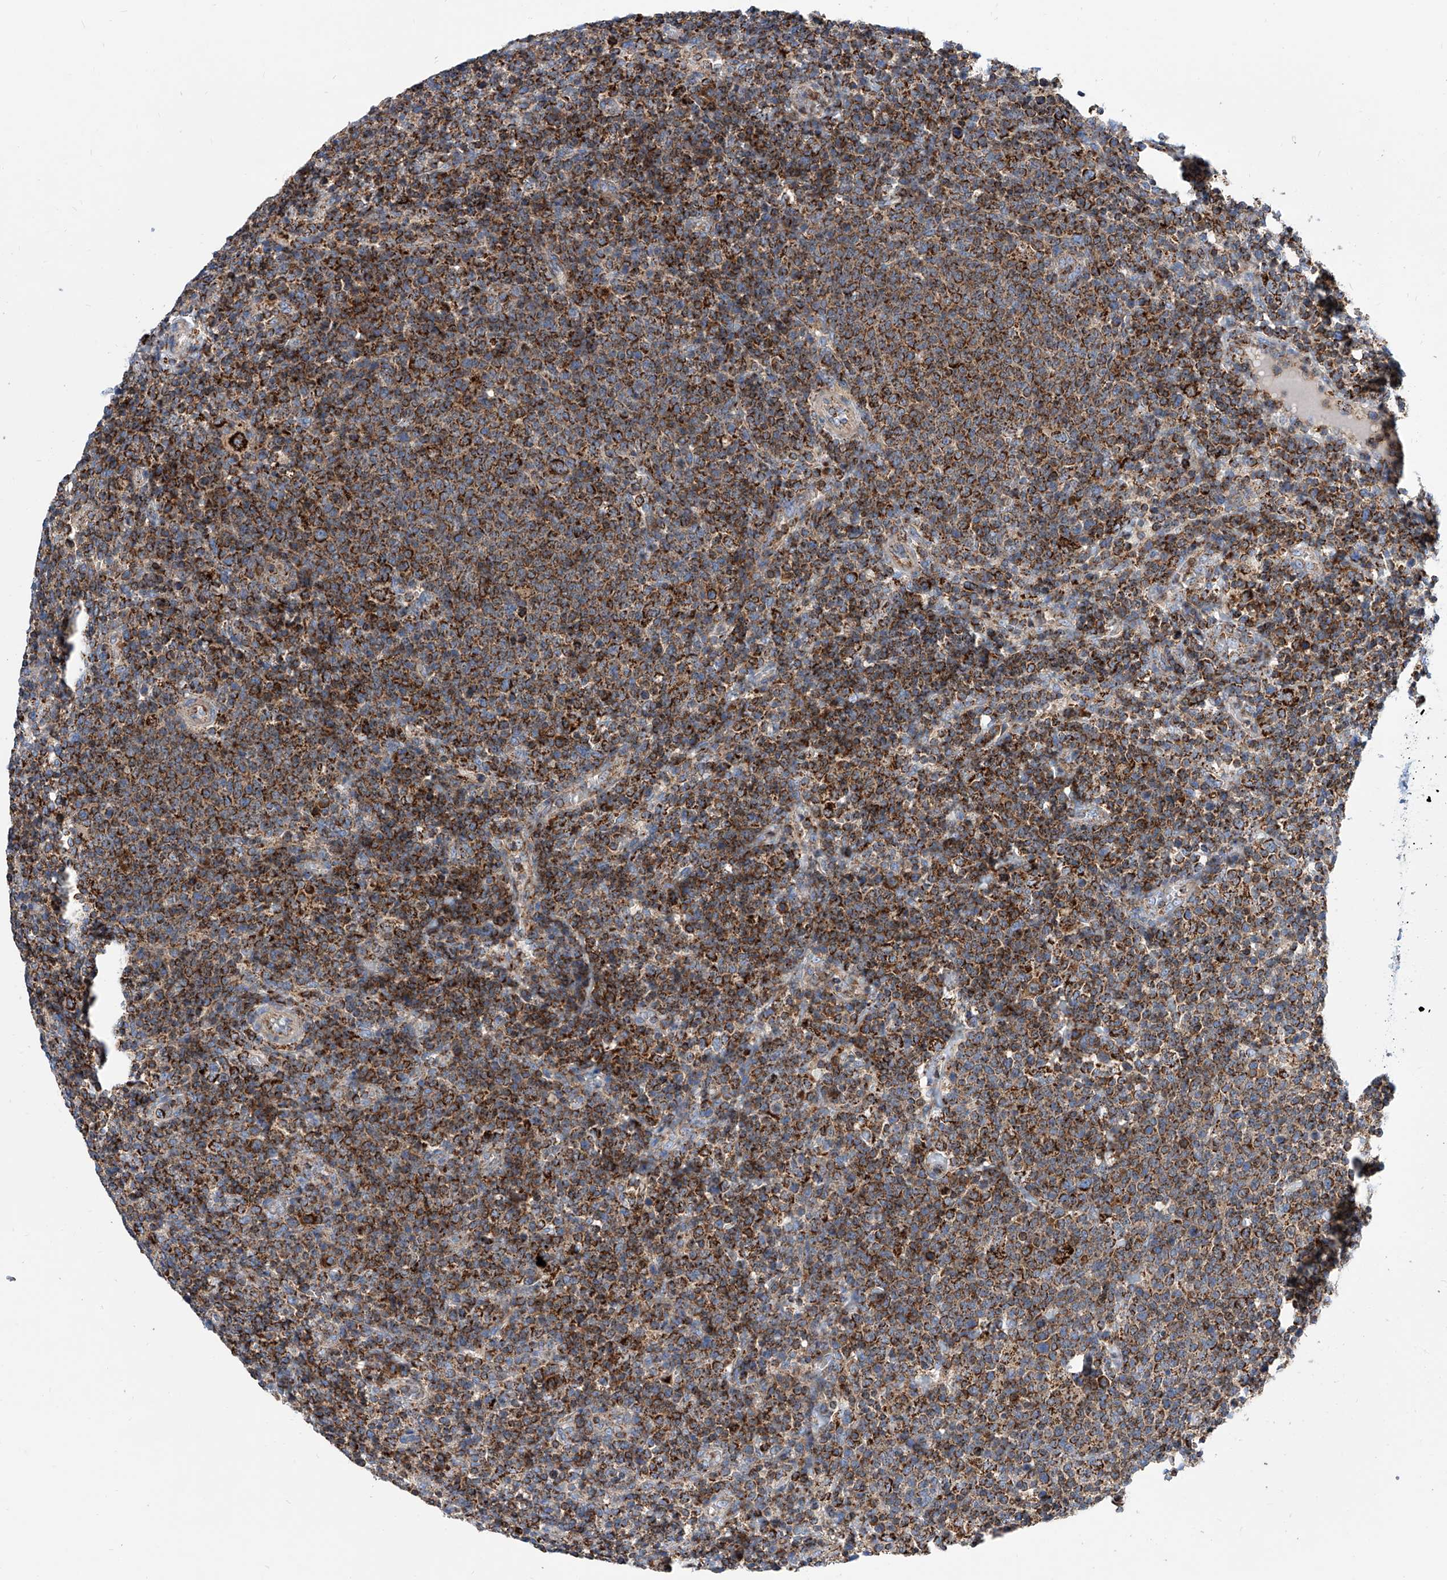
{"staining": {"intensity": "strong", "quantity": ">75%", "location": "cytoplasmic/membranous"}, "tissue": "lymphoma", "cell_type": "Tumor cells", "image_type": "cancer", "snomed": [{"axis": "morphology", "description": "Malignant lymphoma, non-Hodgkin's type, High grade"}, {"axis": "topography", "description": "Lymph node"}], "caption": "There is high levels of strong cytoplasmic/membranous staining in tumor cells of high-grade malignant lymphoma, non-Hodgkin's type, as demonstrated by immunohistochemical staining (brown color).", "gene": "CPNE5", "patient": {"sex": "male", "age": 61}}